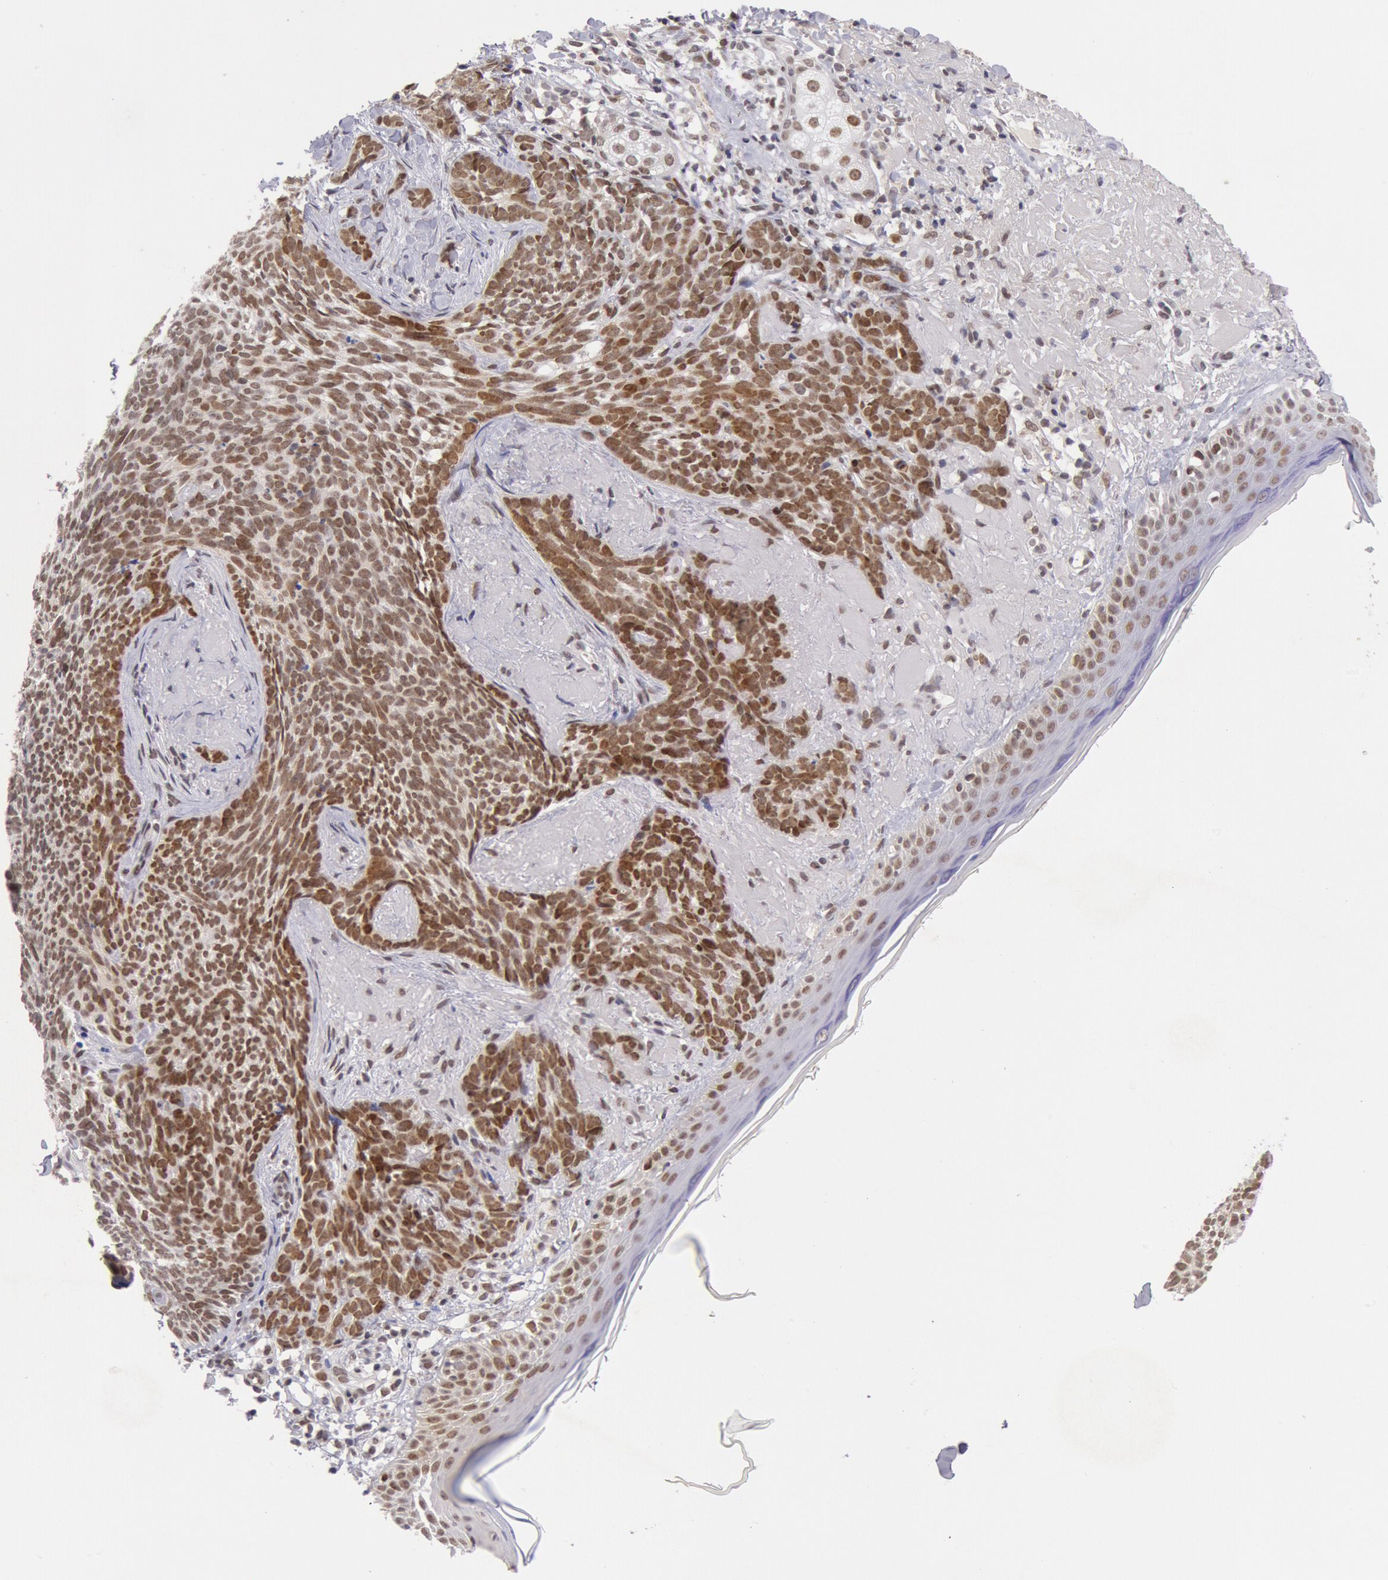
{"staining": {"intensity": "strong", "quantity": ">75%", "location": "nuclear"}, "tissue": "skin cancer", "cell_type": "Tumor cells", "image_type": "cancer", "snomed": [{"axis": "morphology", "description": "Basal cell carcinoma"}, {"axis": "topography", "description": "Skin"}], "caption": "Skin basal cell carcinoma stained for a protein exhibits strong nuclear positivity in tumor cells. (DAB IHC, brown staining for protein, blue staining for nuclei).", "gene": "CDKN2B", "patient": {"sex": "female", "age": 81}}